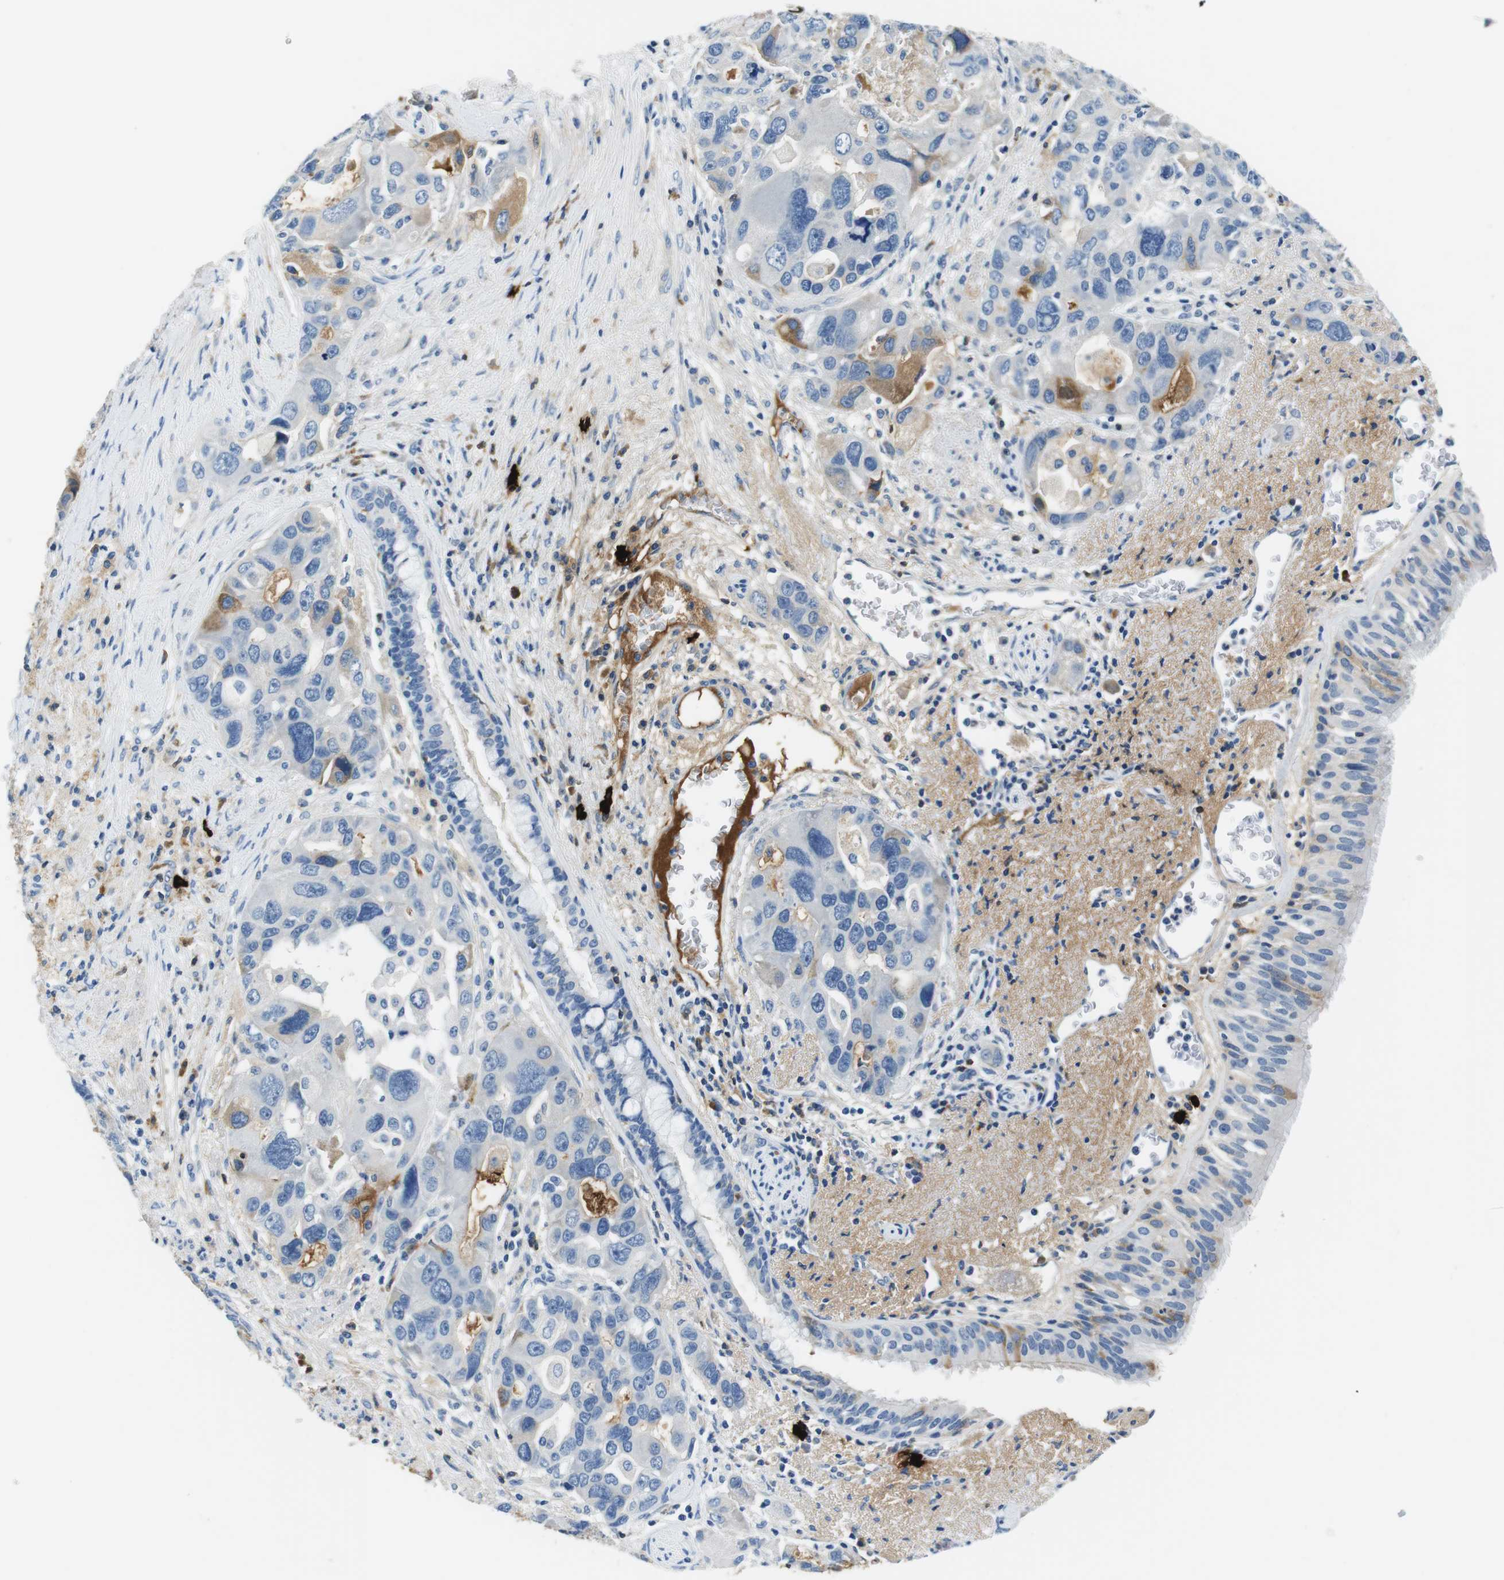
{"staining": {"intensity": "weak", "quantity": "25%-75%", "location": "cytoplasmic/membranous"}, "tissue": "bronchus", "cell_type": "Respiratory epithelial cells", "image_type": "normal", "snomed": [{"axis": "morphology", "description": "Normal tissue, NOS"}, {"axis": "morphology", "description": "Adenocarcinoma, NOS"}, {"axis": "morphology", "description": "Adenocarcinoma, metastatic, NOS"}, {"axis": "topography", "description": "Lymph node"}, {"axis": "topography", "description": "Bronchus"}, {"axis": "topography", "description": "Lung"}], "caption": "Protein analysis of unremarkable bronchus exhibits weak cytoplasmic/membranous positivity in about 25%-75% of respiratory epithelial cells. The staining was performed using DAB (3,3'-diaminobenzidine), with brown indicating positive protein expression. Nuclei are stained blue with hematoxylin.", "gene": "IGHD", "patient": {"sex": "female", "age": 54}}